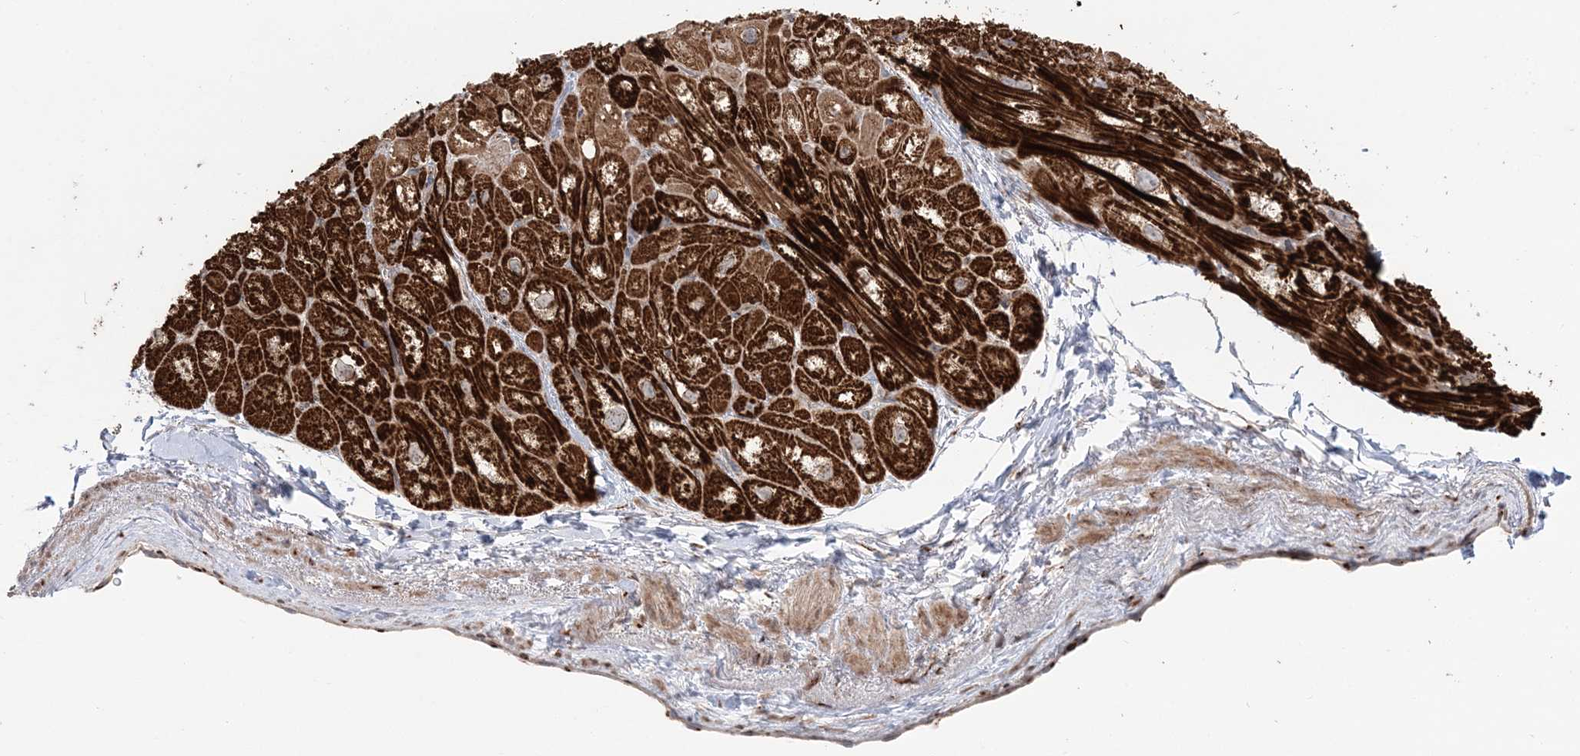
{"staining": {"intensity": "strong", "quantity": ">75%", "location": "cytoplasmic/membranous"}, "tissue": "heart muscle", "cell_type": "Cardiomyocytes", "image_type": "normal", "snomed": [{"axis": "morphology", "description": "Normal tissue, NOS"}, {"axis": "topography", "description": "Heart"}], "caption": "DAB immunohistochemical staining of unremarkable human heart muscle shows strong cytoplasmic/membranous protein positivity in about >75% of cardiomyocytes.", "gene": "ABCC3", "patient": {"sex": "male", "age": 50}}